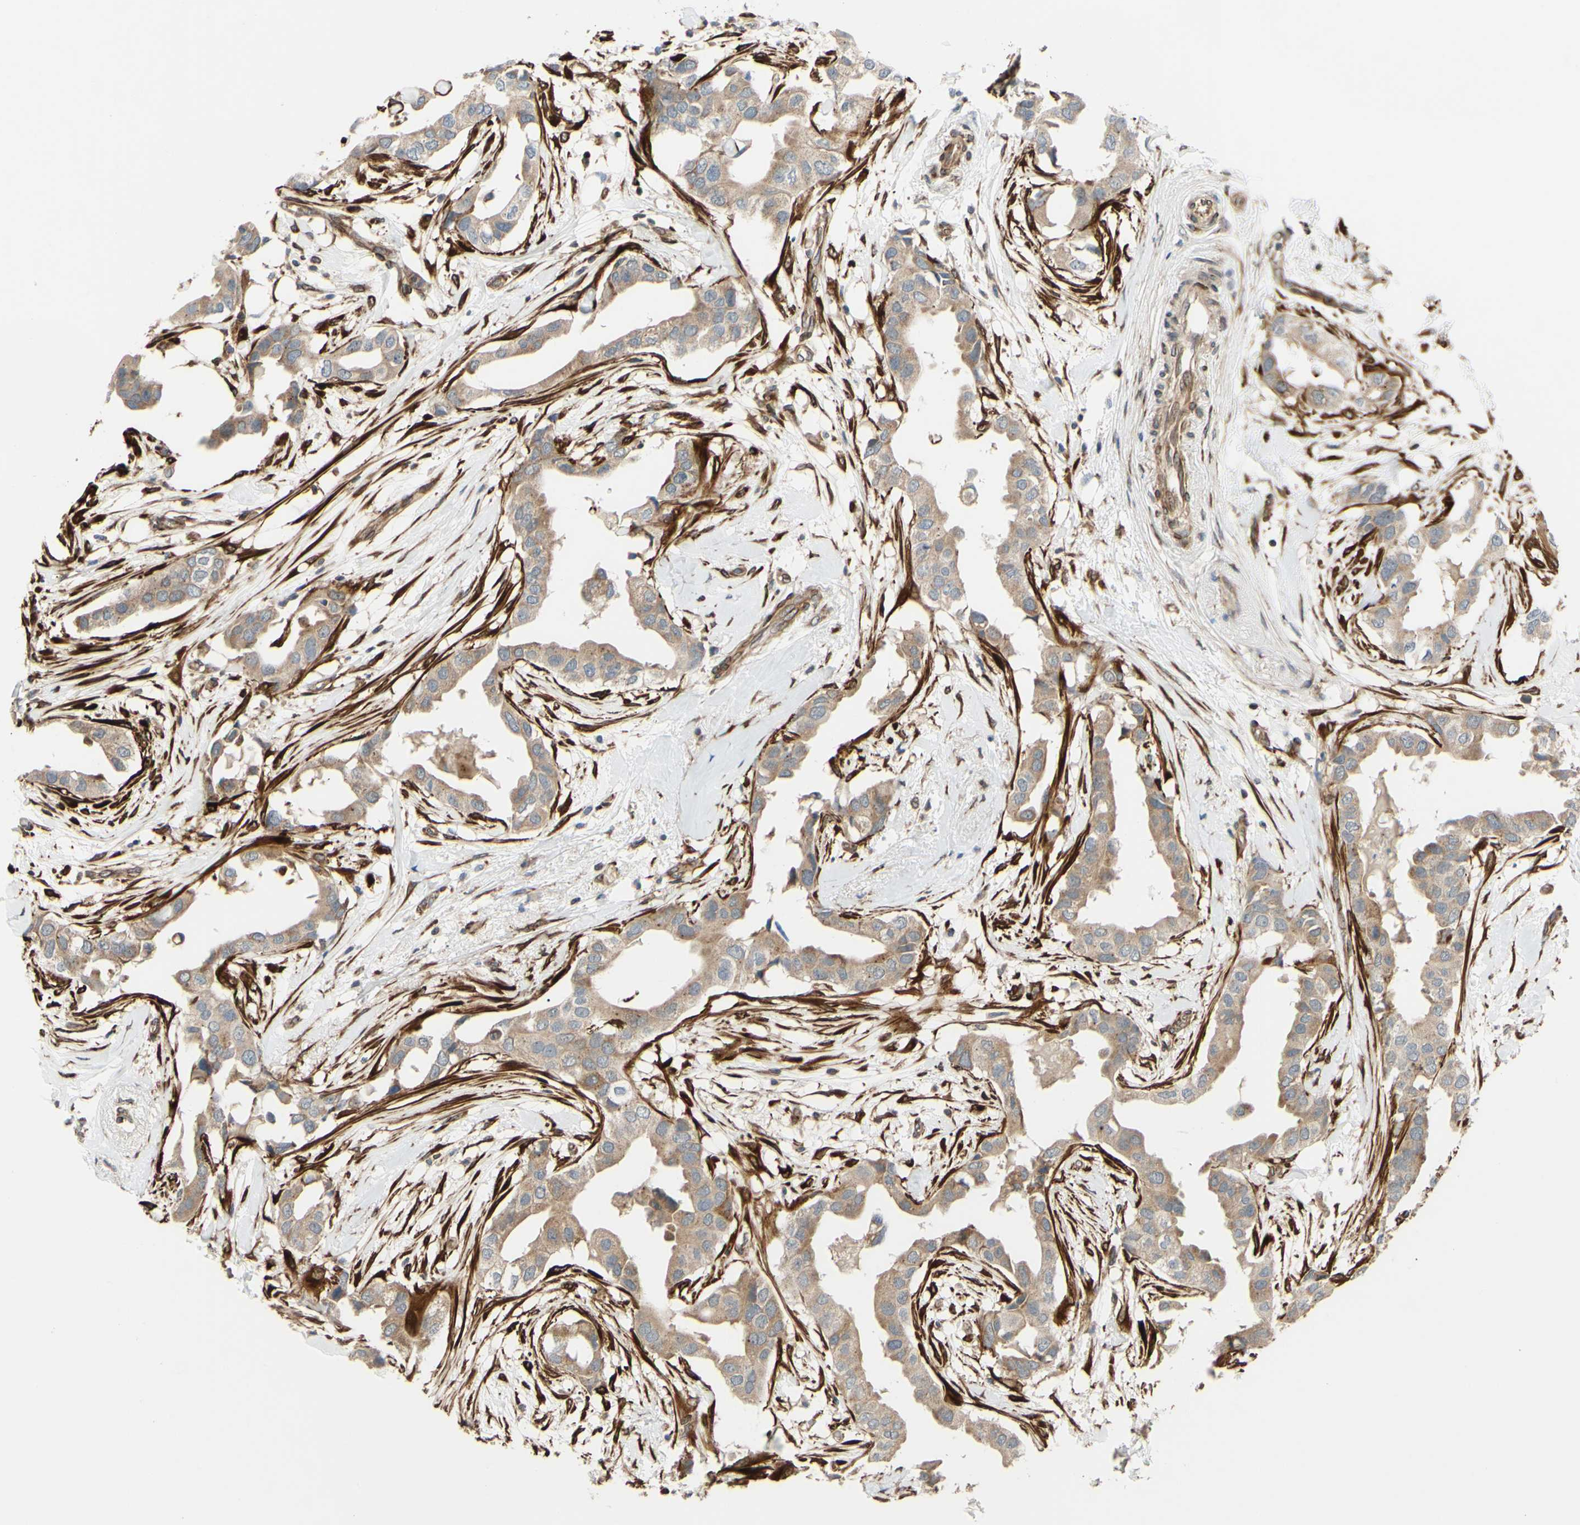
{"staining": {"intensity": "moderate", "quantity": ">75%", "location": "cytoplasmic/membranous"}, "tissue": "breast cancer", "cell_type": "Tumor cells", "image_type": "cancer", "snomed": [{"axis": "morphology", "description": "Duct carcinoma"}, {"axis": "topography", "description": "Breast"}], "caption": "IHC of human breast invasive ductal carcinoma displays medium levels of moderate cytoplasmic/membranous staining in approximately >75% of tumor cells. Using DAB (3,3'-diaminobenzidine) (brown) and hematoxylin (blue) stains, captured at high magnification using brightfield microscopy.", "gene": "PRAF2", "patient": {"sex": "female", "age": 40}}